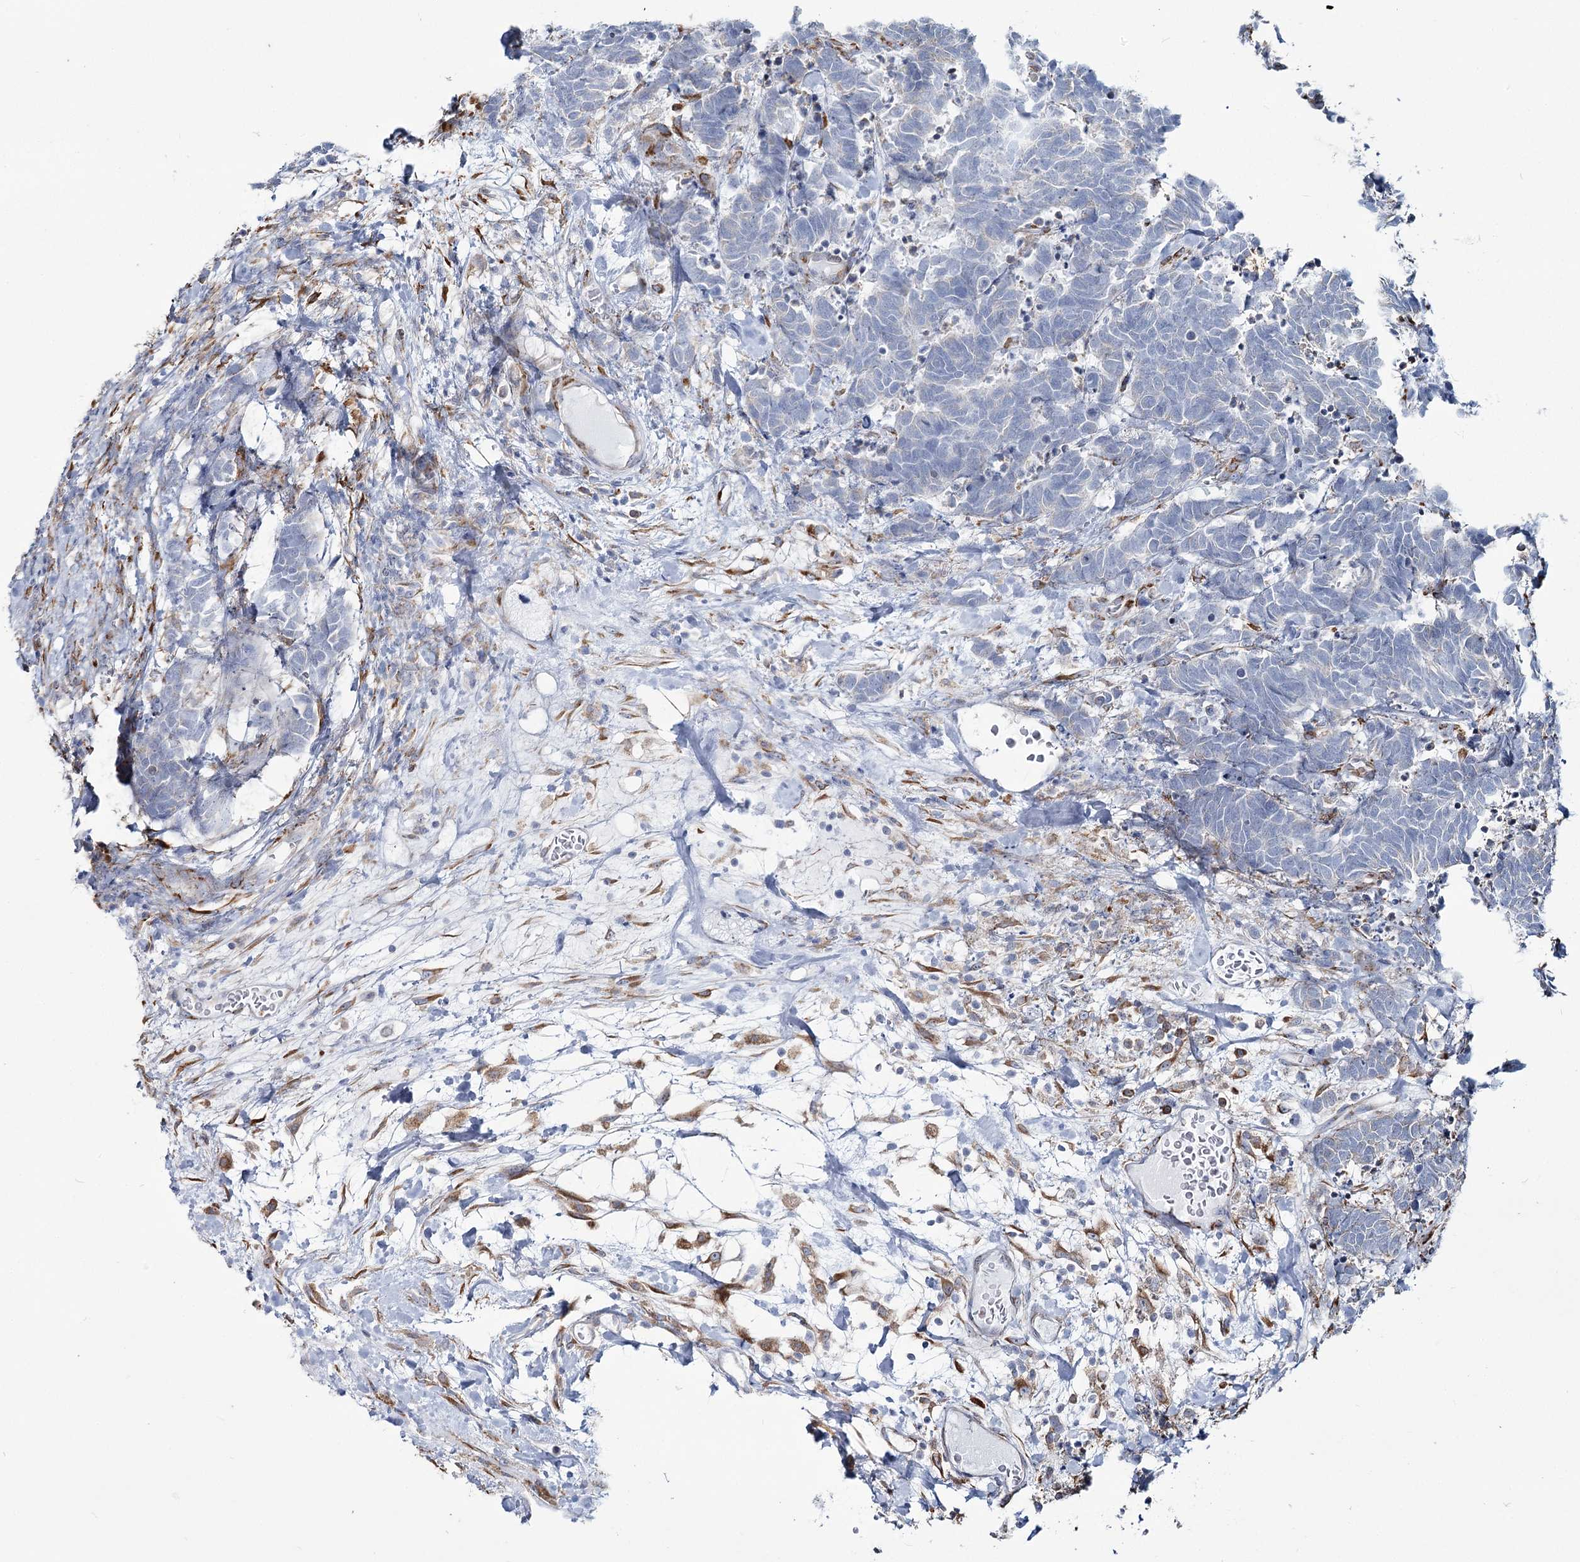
{"staining": {"intensity": "negative", "quantity": "none", "location": "none"}, "tissue": "carcinoid", "cell_type": "Tumor cells", "image_type": "cancer", "snomed": [{"axis": "morphology", "description": "Carcinoma, NOS"}, {"axis": "morphology", "description": "Carcinoid, malignant, NOS"}, {"axis": "topography", "description": "Urinary bladder"}], "caption": "This histopathology image is of carcinoid stained with immunohistochemistry (IHC) to label a protein in brown with the nuclei are counter-stained blue. There is no positivity in tumor cells.", "gene": "ZCCHC9", "patient": {"sex": "male", "age": 57}}